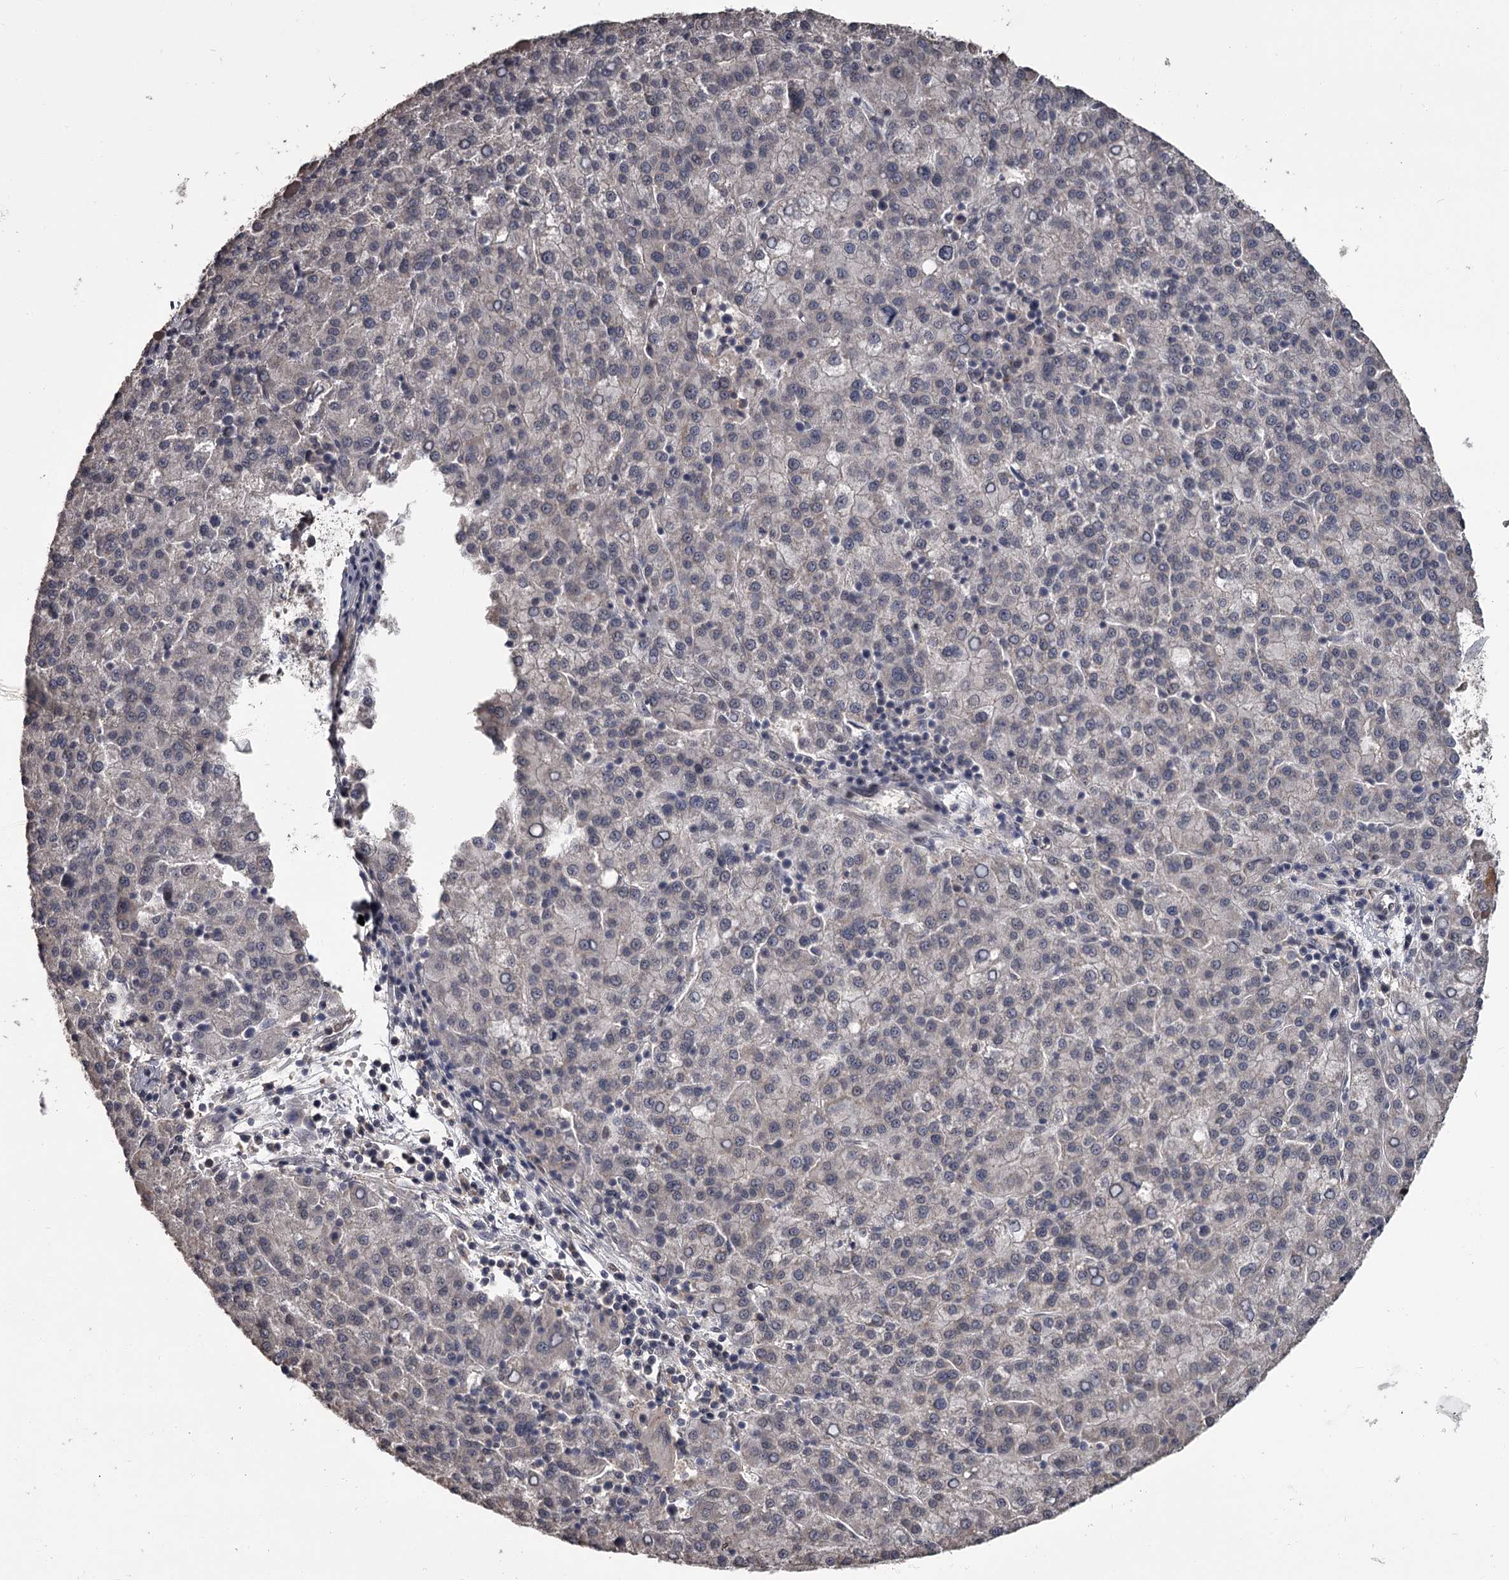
{"staining": {"intensity": "negative", "quantity": "none", "location": "none"}, "tissue": "liver cancer", "cell_type": "Tumor cells", "image_type": "cancer", "snomed": [{"axis": "morphology", "description": "Carcinoma, Hepatocellular, NOS"}, {"axis": "topography", "description": "Liver"}], "caption": "Immunohistochemistry of human liver hepatocellular carcinoma reveals no staining in tumor cells. (Immunohistochemistry (ihc), brightfield microscopy, high magnification).", "gene": "PRPF40B", "patient": {"sex": "female", "age": 58}}